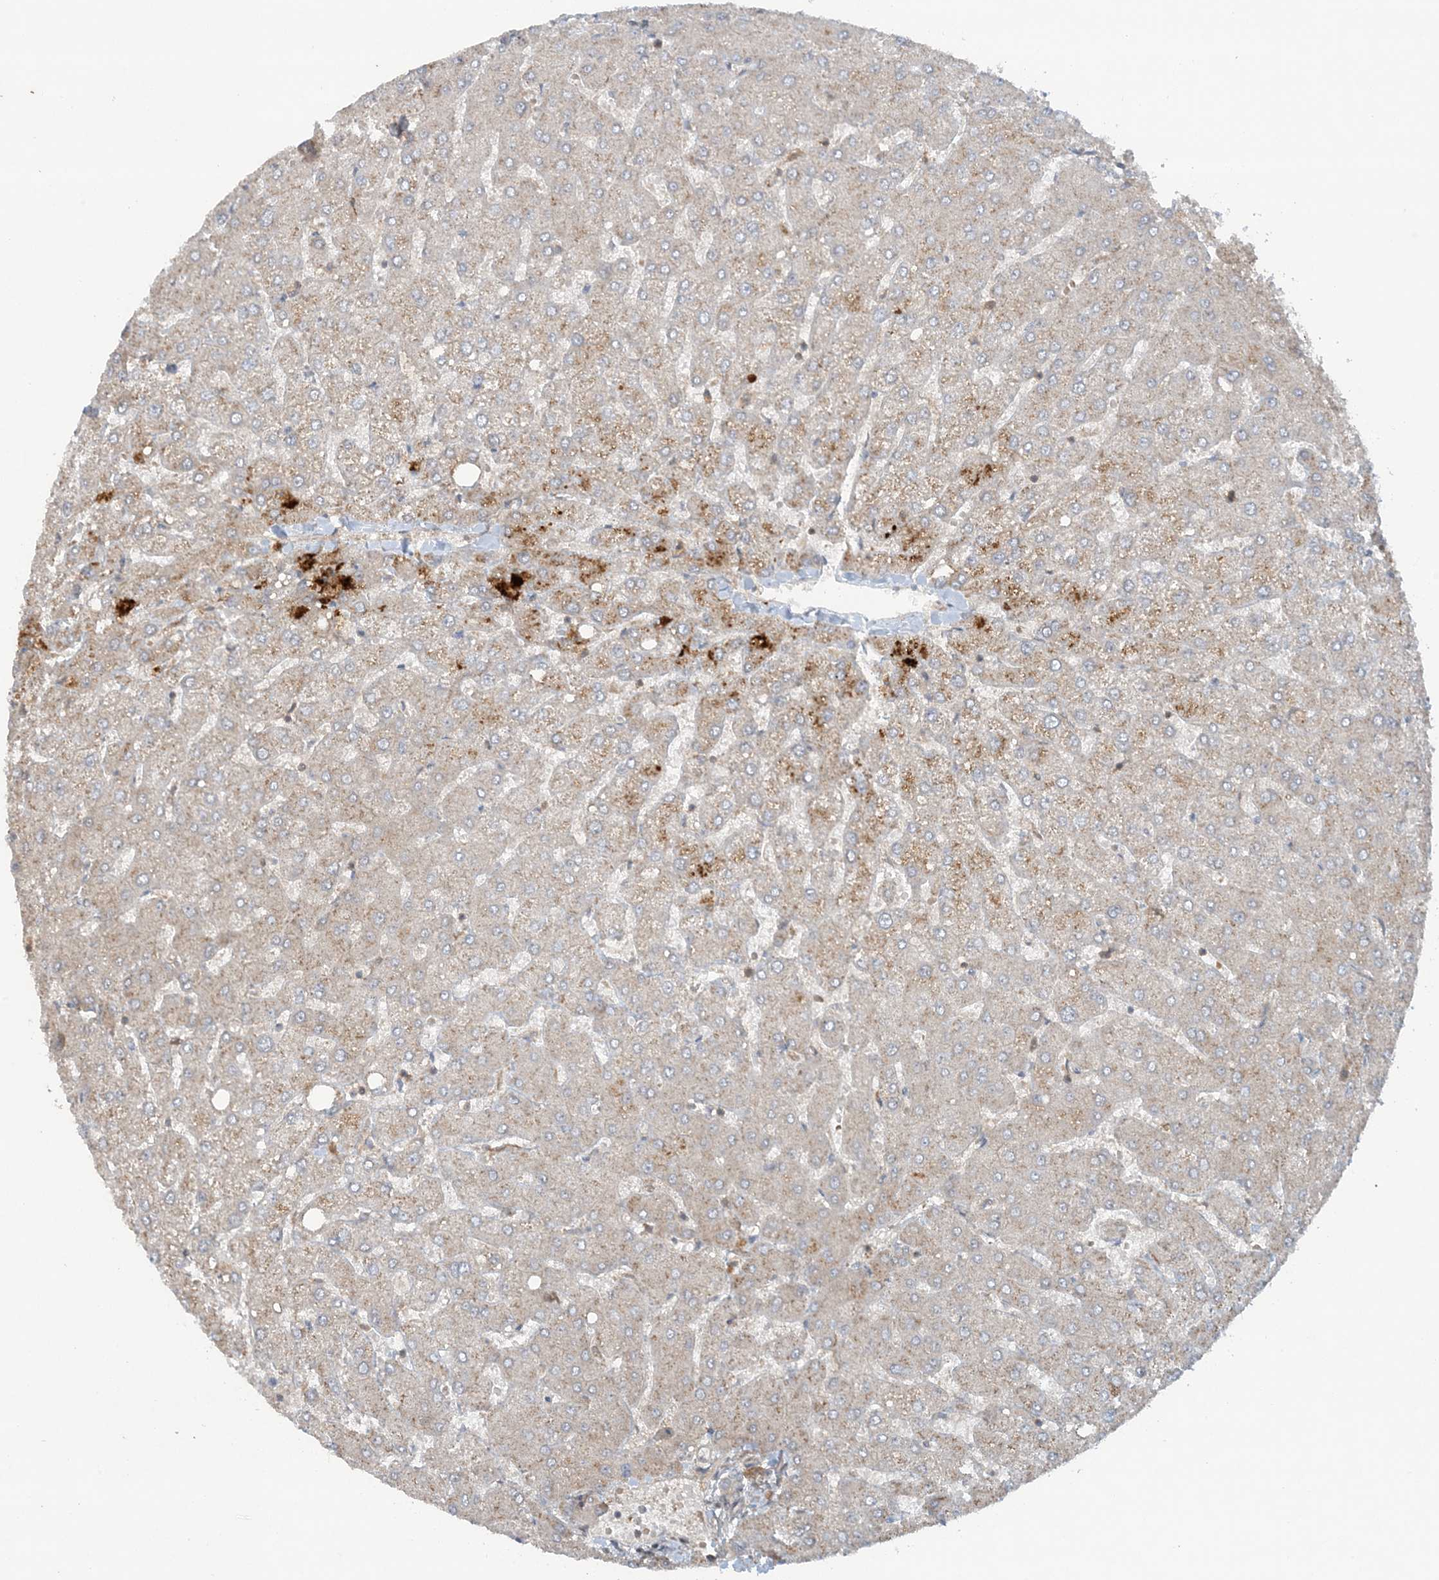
{"staining": {"intensity": "negative", "quantity": "none", "location": "none"}, "tissue": "liver", "cell_type": "Cholangiocytes", "image_type": "normal", "snomed": [{"axis": "morphology", "description": "Normal tissue, NOS"}, {"axis": "topography", "description": "Liver"}], "caption": "High power microscopy photomicrograph of an immunohistochemistry (IHC) image of normal liver, revealing no significant expression in cholangiocytes. Brightfield microscopy of IHC stained with DAB (3,3'-diaminobenzidine) (brown) and hematoxylin (blue), captured at high magnification.", "gene": "STAM2", "patient": {"sex": "female", "age": 54}}